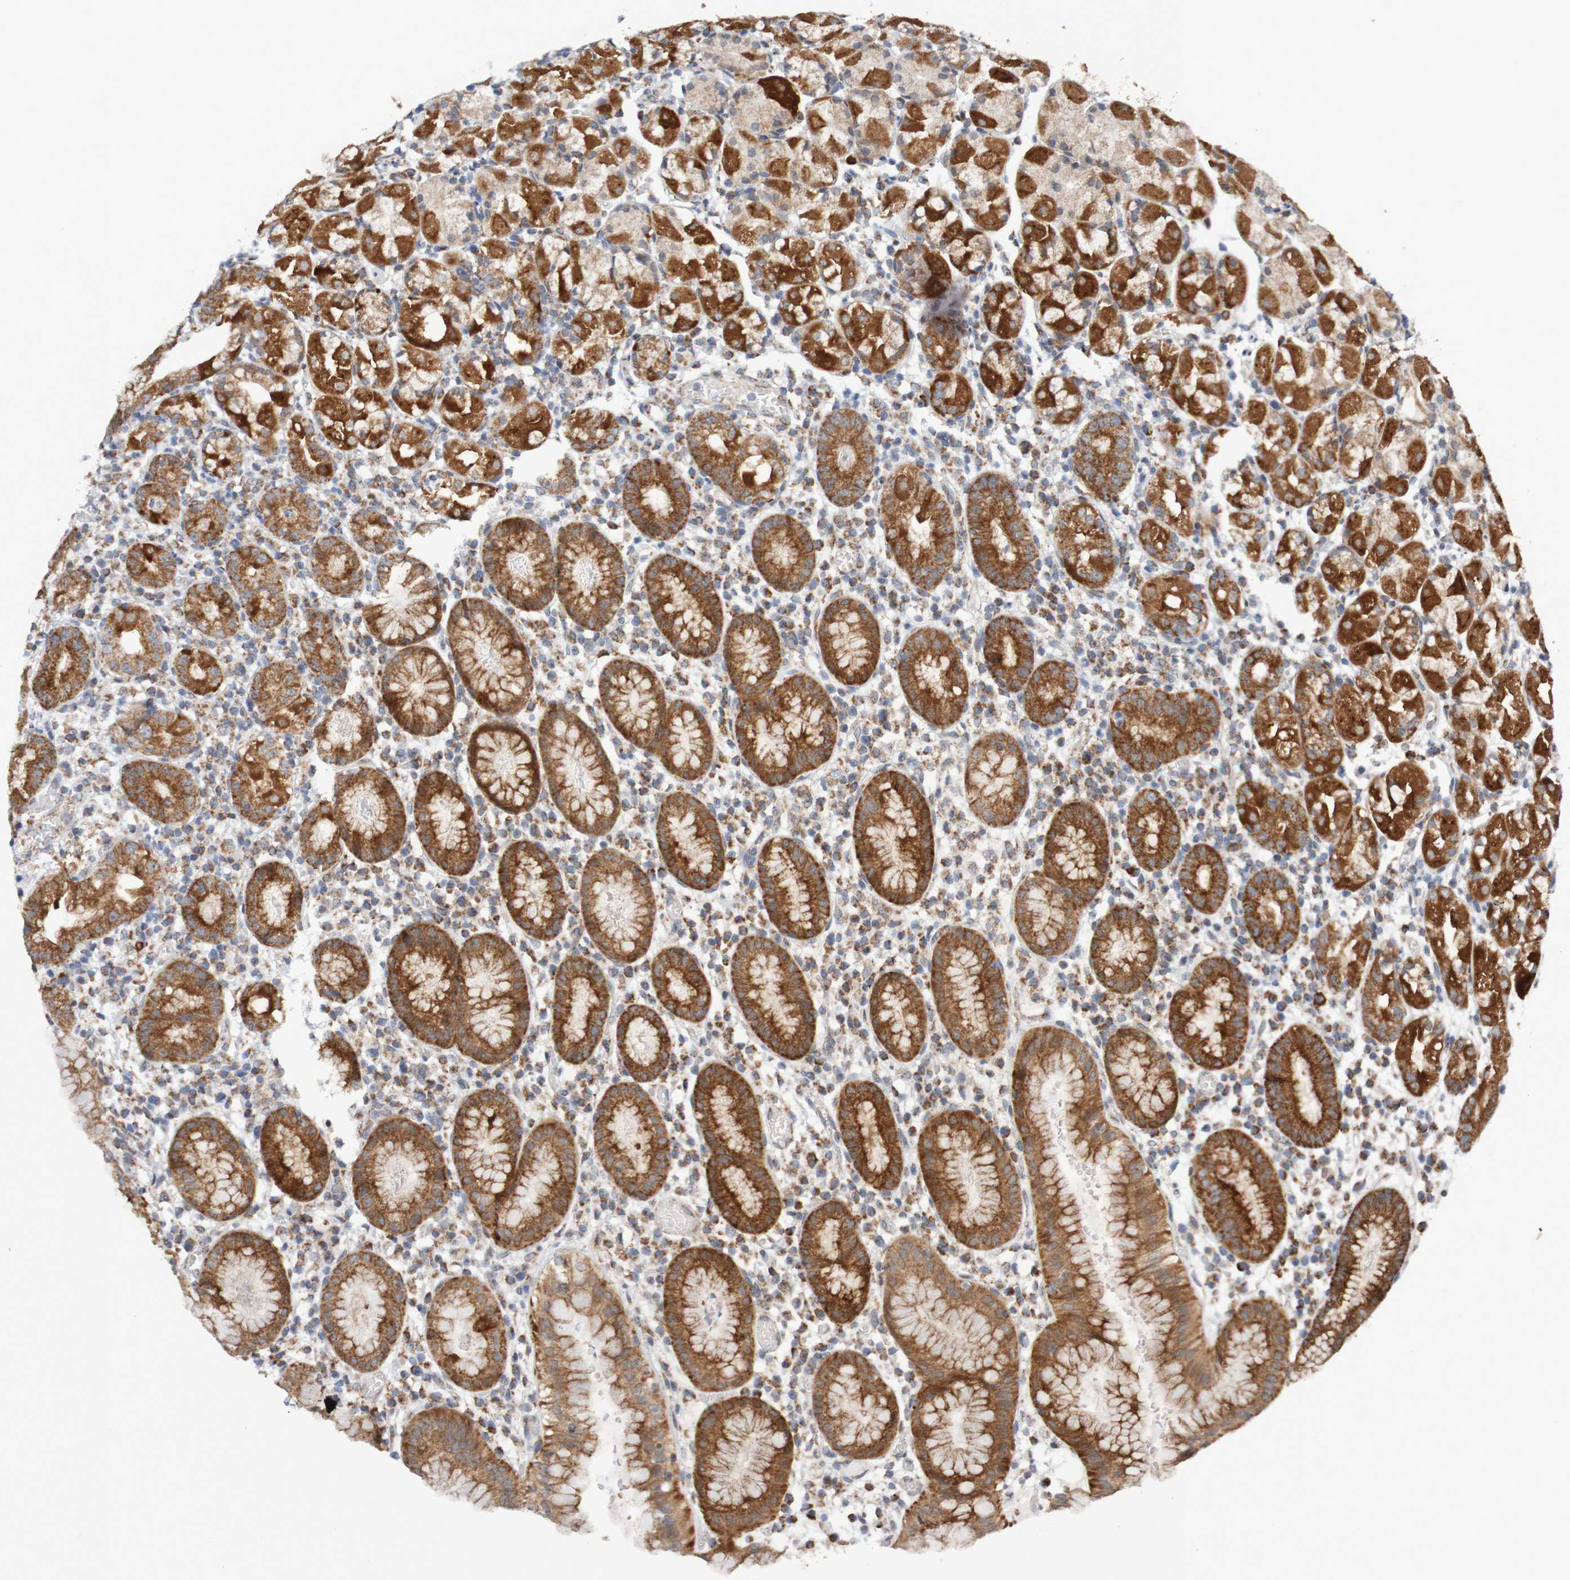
{"staining": {"intensity": "strong", "quantity": ">75%", "location": "cytoplasmic/membranous"}, "tissue": "stomach", "cell_type": "Glandular cells", "image_type": "normal", "snomed": [{"axis": "morphology", "description": "Normal tissue, NOS"}, {"axis": "topography", "description": "Stomach"}, {"axis": "topography", "description": "Stomach, lower"}], "caption": "Stomach was stained to show a protein in brown. There is high levels of strong cytoplasmic/membranous expression in about >75% of glandular cells. The staining was performed using DAB (3,3'-diaminobenzidine) to visualize the protein expression in brown, while the nuclei were stained in blue with hematoxylin (Magnification: 20x).", "gene": "DVL1", "patient": {"sex": "female", "age": 75}}